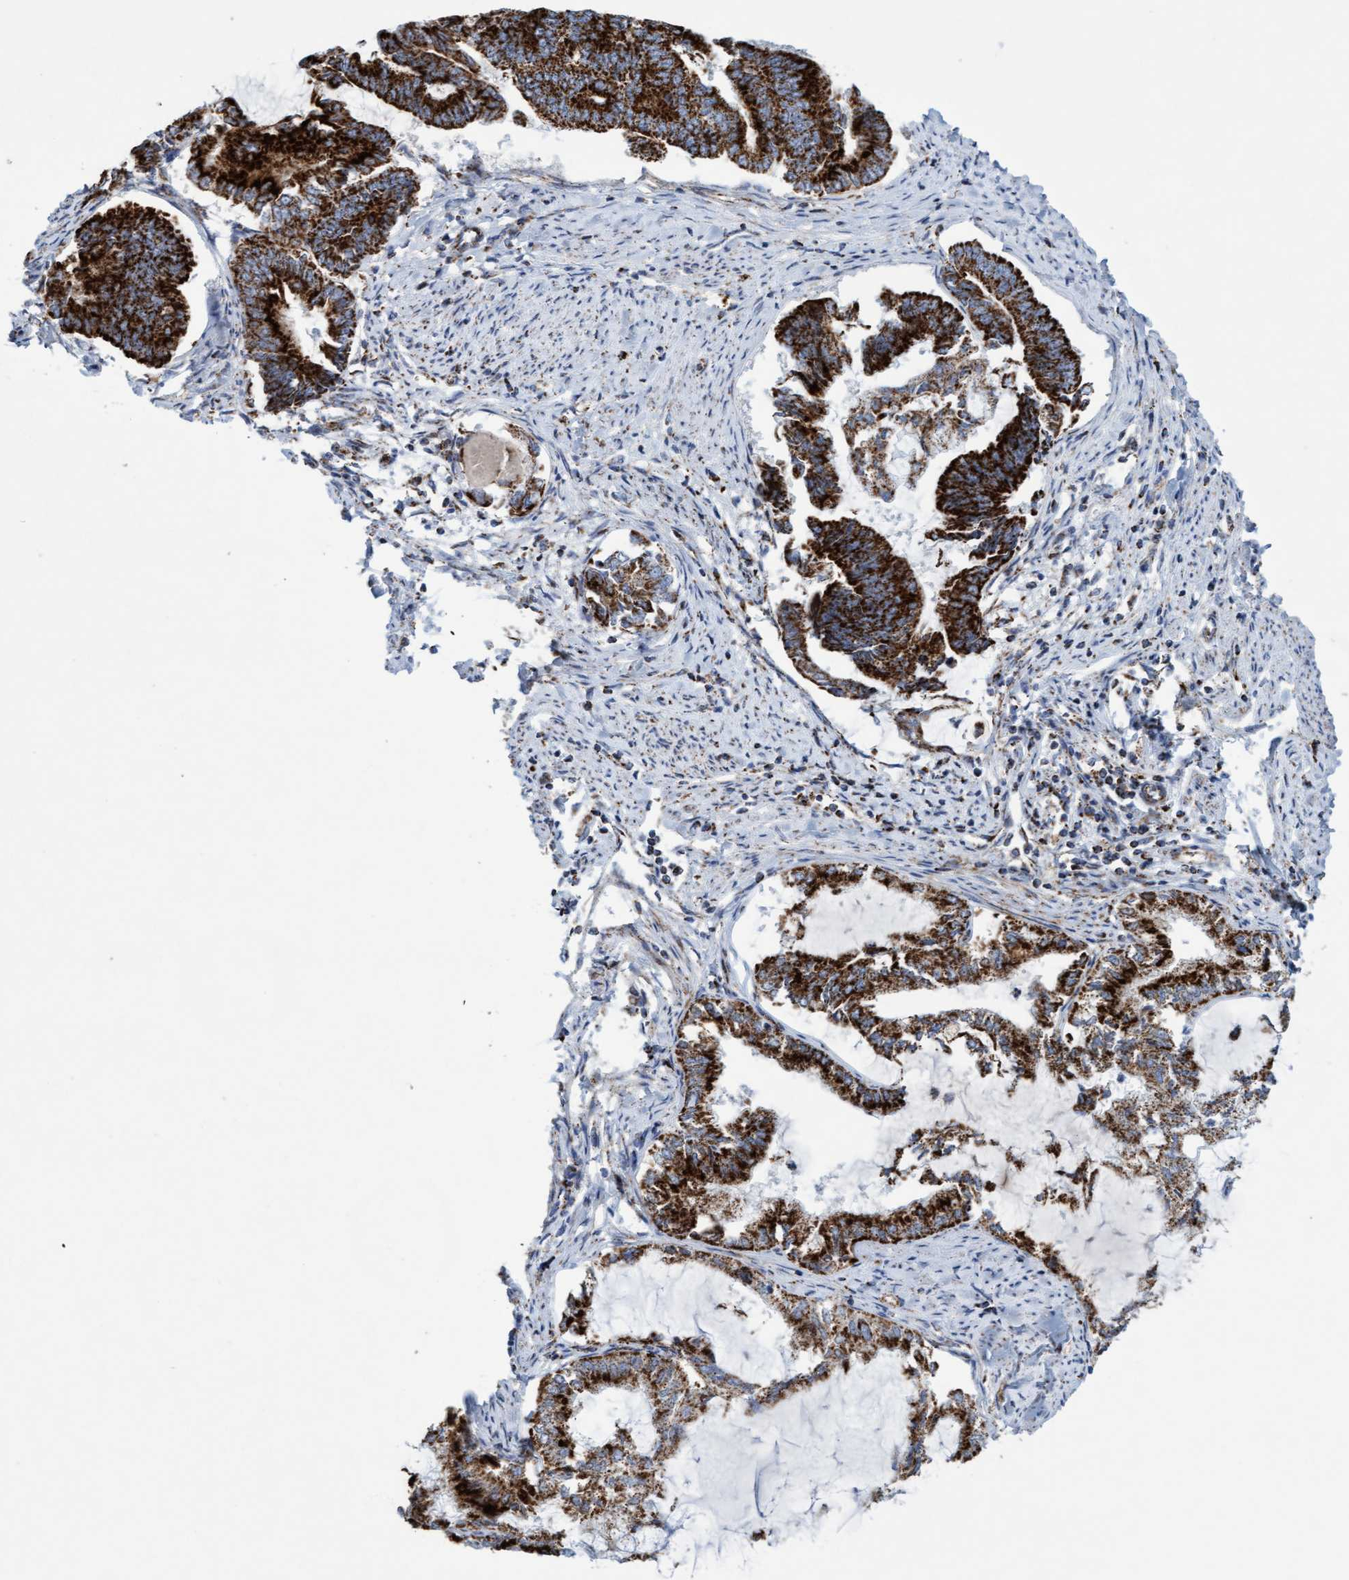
{"staining": {"intensity": "strong", "quantity": ">75%", "location": "cytoplasmic/membranous"}, "tissue": "endometrial cancer", "cell_type": "Tumor cells", "image_type": "cancer", "snomed": [{"axis": "morphology", "description": "Adenocarcinoma, NOS"}, {"axis": "topography", "description": "Endometrium"}], "caption": "High-power microscopy captured an immunohistochemistry (IHC) image of endometrial cancer (adenocarcinoma), revealing strong cytoplasmic/membranous positivity in approximately >75% of tumor cells. (DAB IHC with brightfield microscopy, high magnification).", "gene": "GGTA1", "patient": {"sex": "female", "age": 86}}